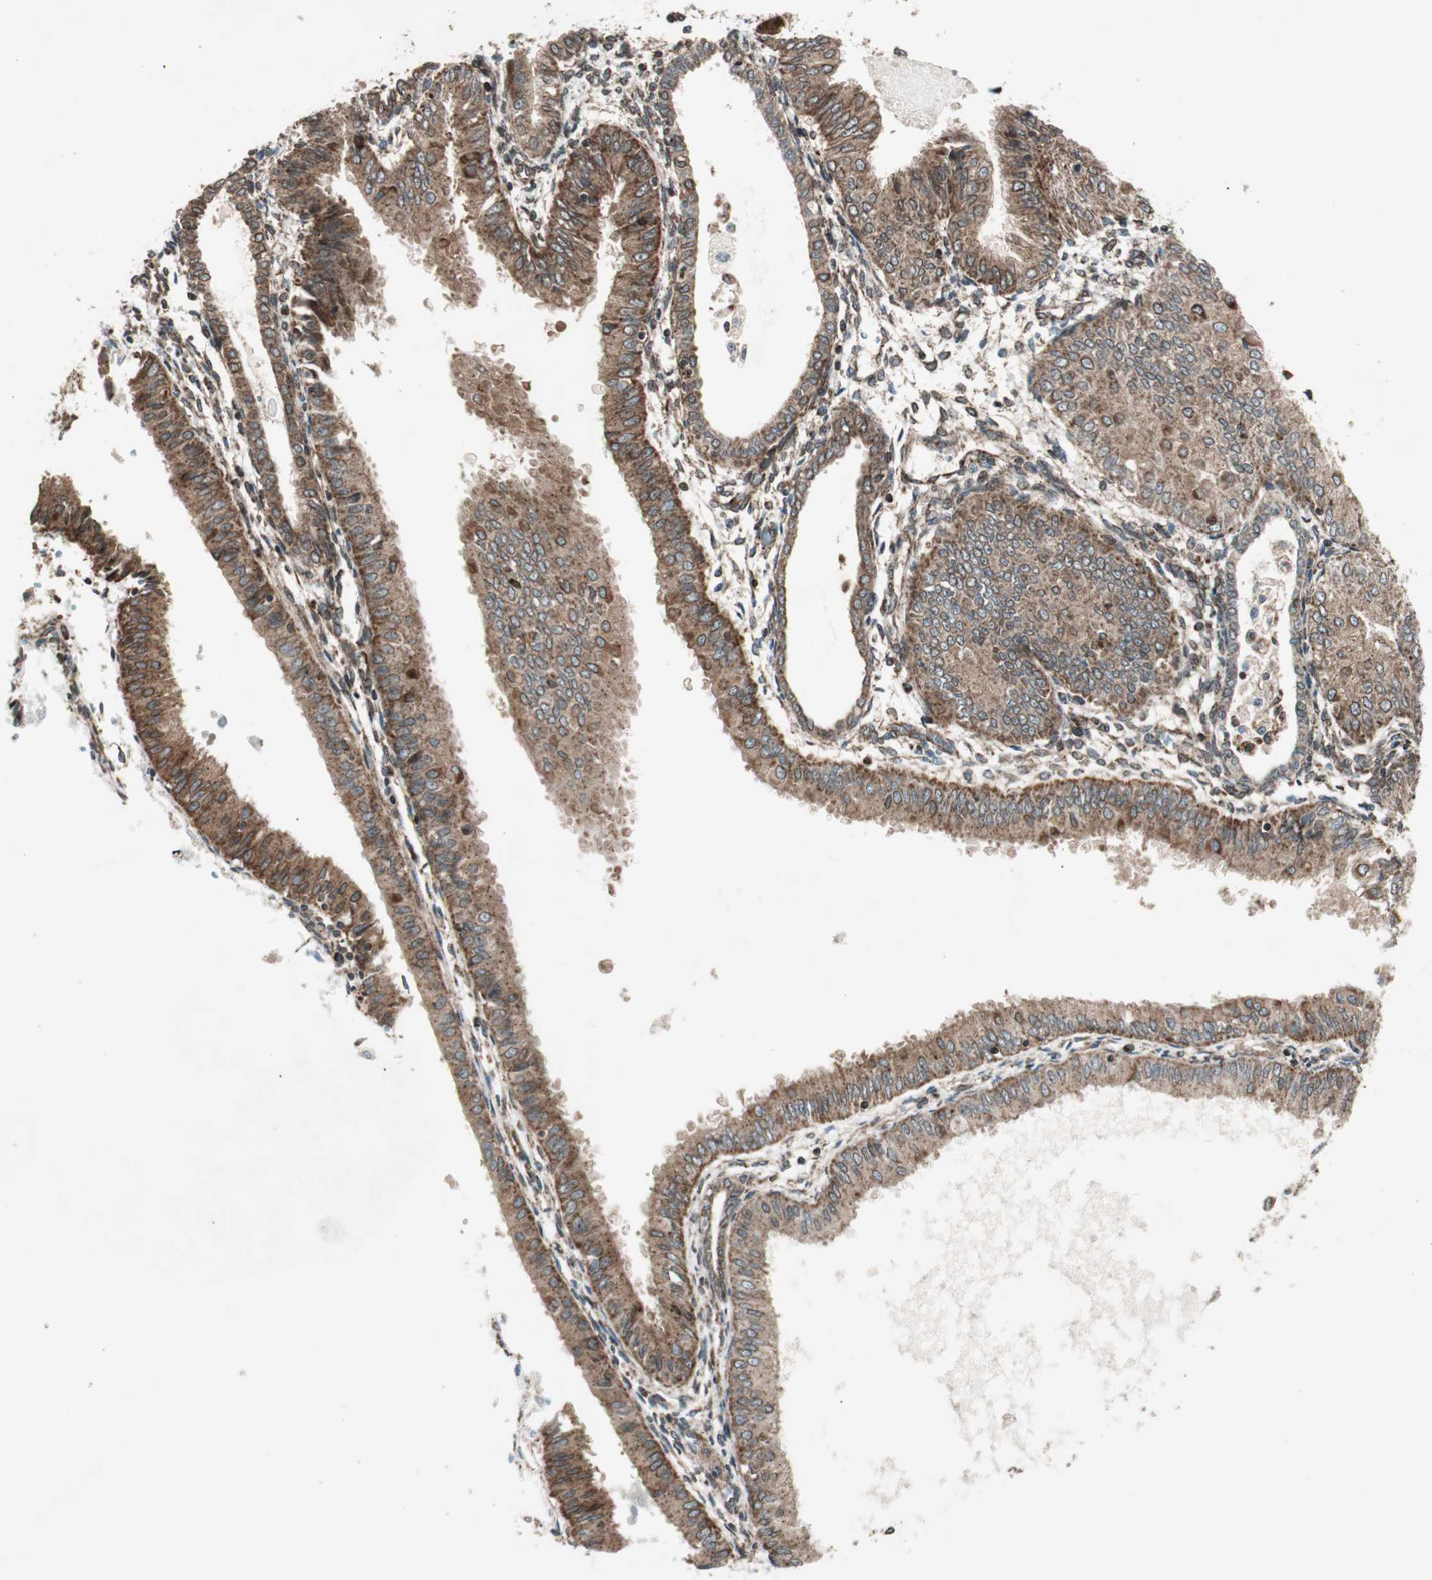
{"staining": {"intensity": "moderate", "quantity": ">75%", "location": "cytoplasmic/membranous,nuclear"}, "tissue": "endometrial cancer", "cell_type": "Tumor cells", "image_type": "cancer", "snomed": [{"axis": "morphology", "description": "Adenocarcinoma, NOS"}, {"axis": "topography", "description": "Endometrium"}], "caption": "Tumor cells reveal medium levels of moderate cytoplasmic/membranous and nuclear expression in about >75% of cells in endometrial adenocarcinoma. (brown staining indicates protein expression, while blue staining denotes nuclei).", "gene": "NUP62", "patient": {"sex": "female", "age": 53}}